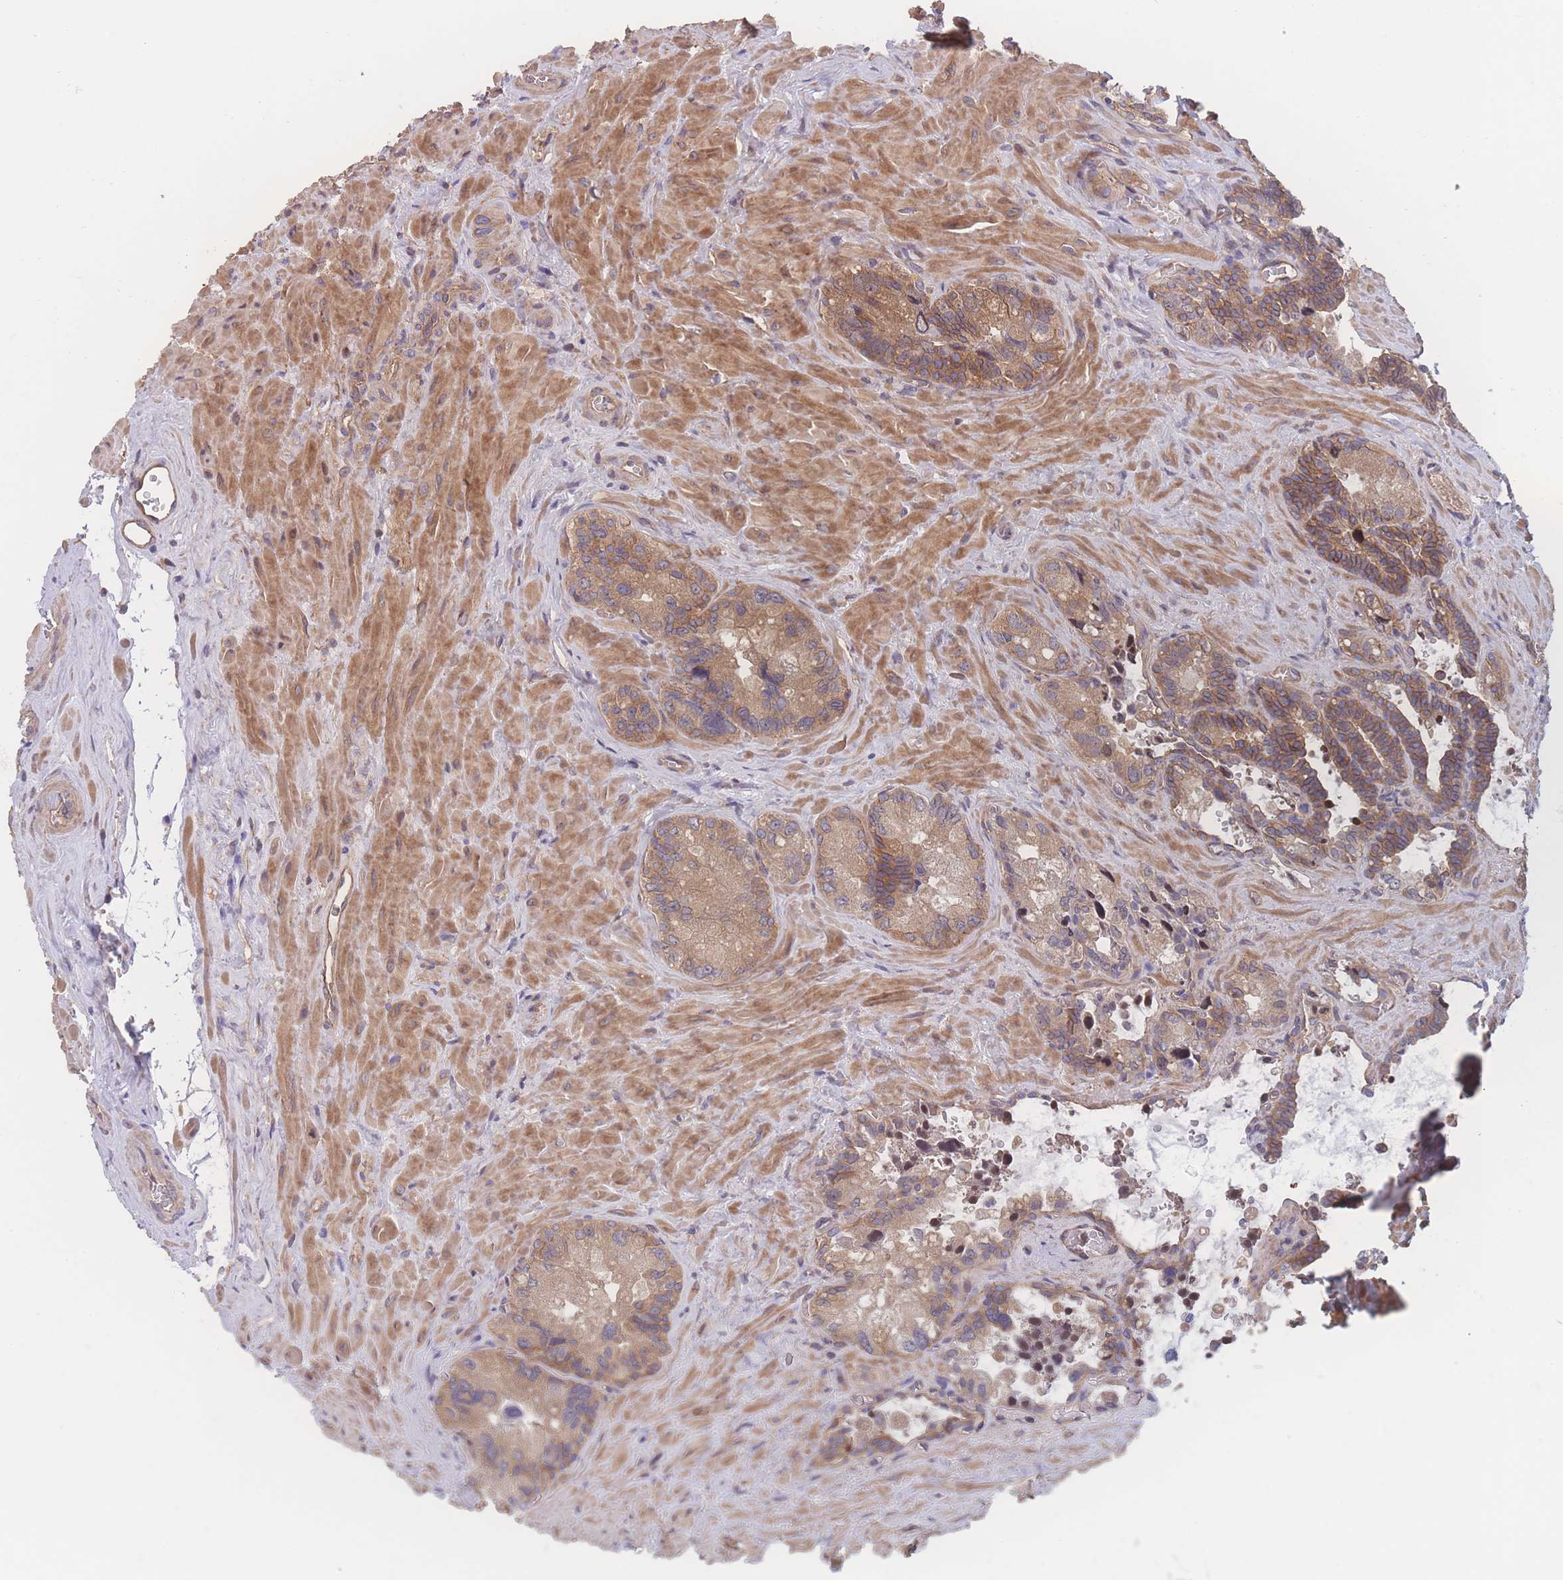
{"staining": {"intensity": "moderate", "quantity": ">75%", "location": "cytoplasmic/membranous"}, "tissue": "seminal vesicle", "cell_type": "Glandular cells", "image_type": "normal", "snomed": [{"axis": "morphology", "description": "Normal tissue, NOS"}, {"axis": "topography", "description": "Seminal veicle"}], "caption": "Moderate cytoplasmic/membranous protein expression is identified in about >75% of glandular cells in seminal vesicle.", "gene": "CFAP97", "patient": {"sex": "male", "age": 68}}